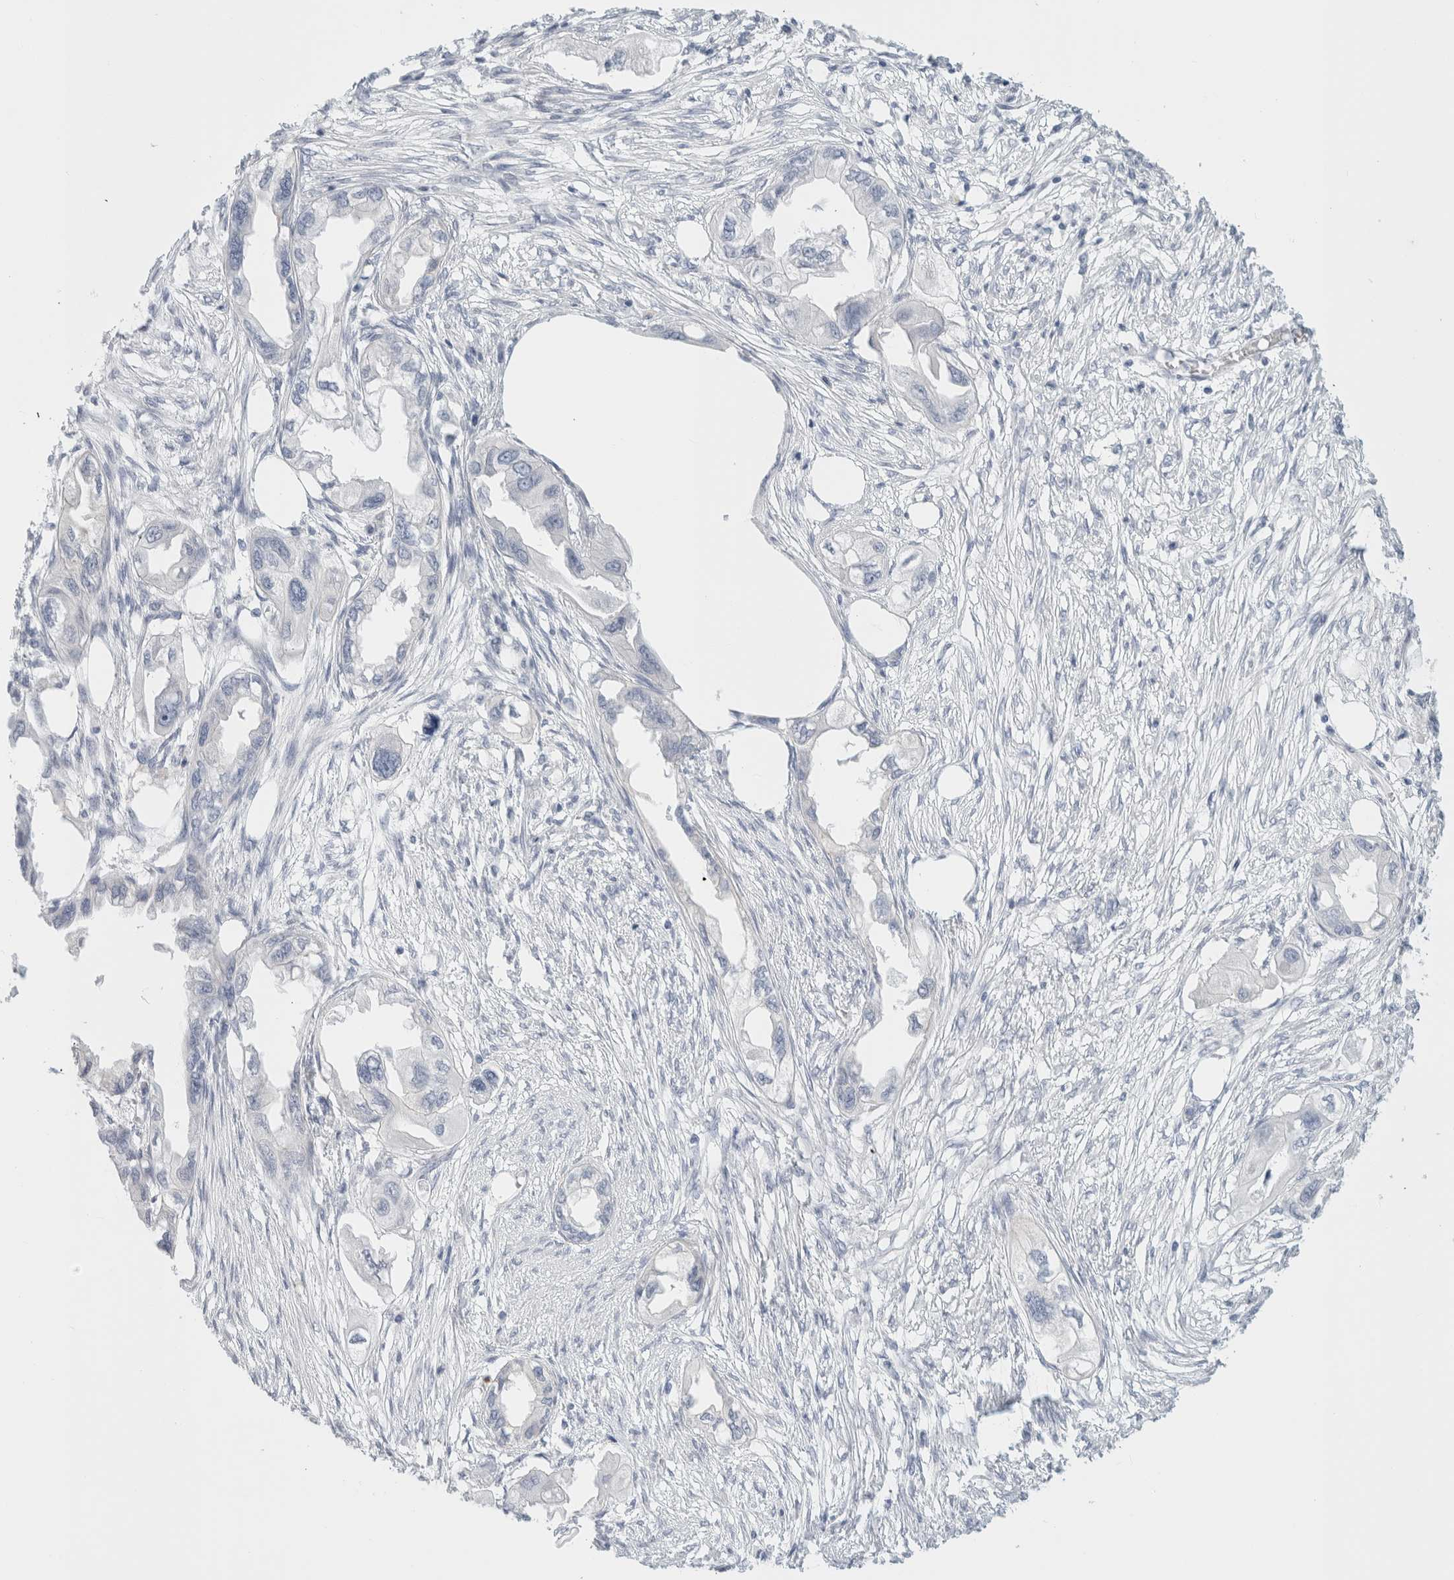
{"staining": {"intensity": "negative", "quantity": "none", "location": "none"}, "tissue": "endometrial cancer", "cell_type": "Tumor cells", "image_type": "cancer", "snomed": [{"axis": "morphology", "description": "Adenocarcinoma, NOS"}, {"axis": "morphology", "description": "Adenocarcinoma, metastatic, NOS"}, {"axis": "topography", "description": "Adipose tissue"}, {"axis": "topography", "description": "Endometrium"}], "caption": "Endometrial cancer was stained to show a protein in brown. There is no significant staining in tumor cells.", "gene": "RTN4", "patient": {"sex": "female", "age": 67}}